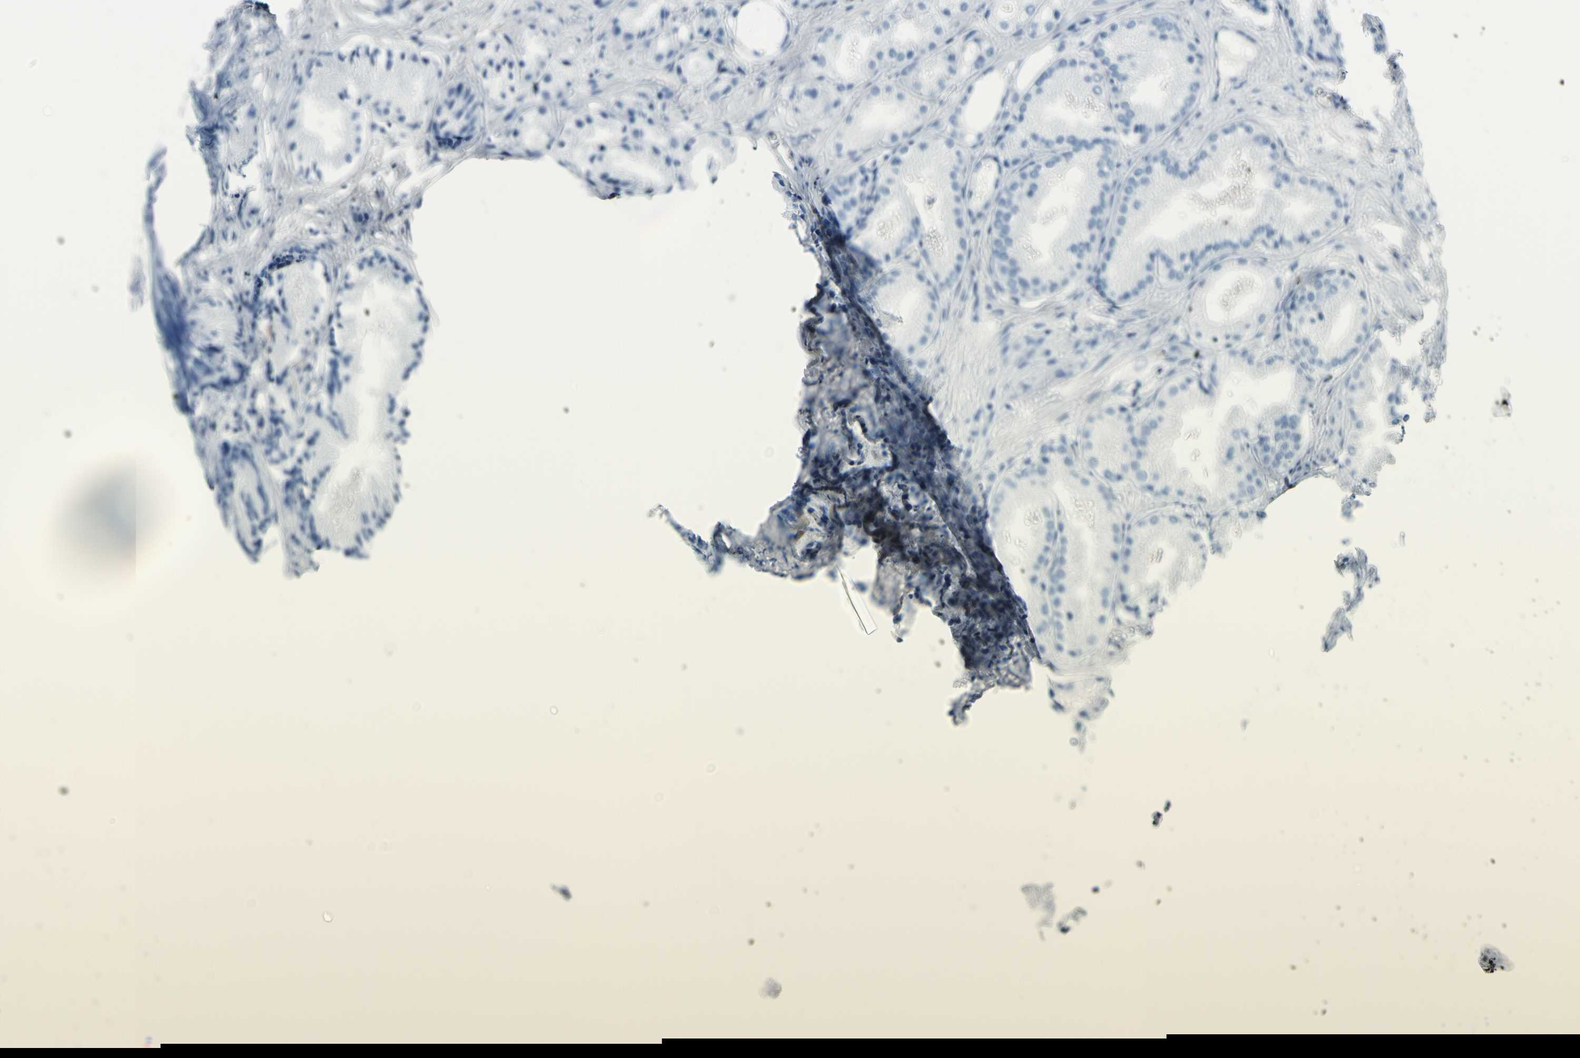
{"staining": {"intensity": "negative", "quantity": "none", "location": "none"}, "tissue": "prostate cancer", "cell_type": "Tumor cells", "image_type": "cancer", "snomed": [{"axis": "morphology", "description": "Adenocarcinoma, Low grade"}, {"axis": "topography", "description": "Prostate"}], "caption": "Immunohistochemistry (IHC) of human prostate cancer demonstrates no positivity in tumor cells.", "gene": "COL6A3", "patient": {"sex": "male", "age": 72}}